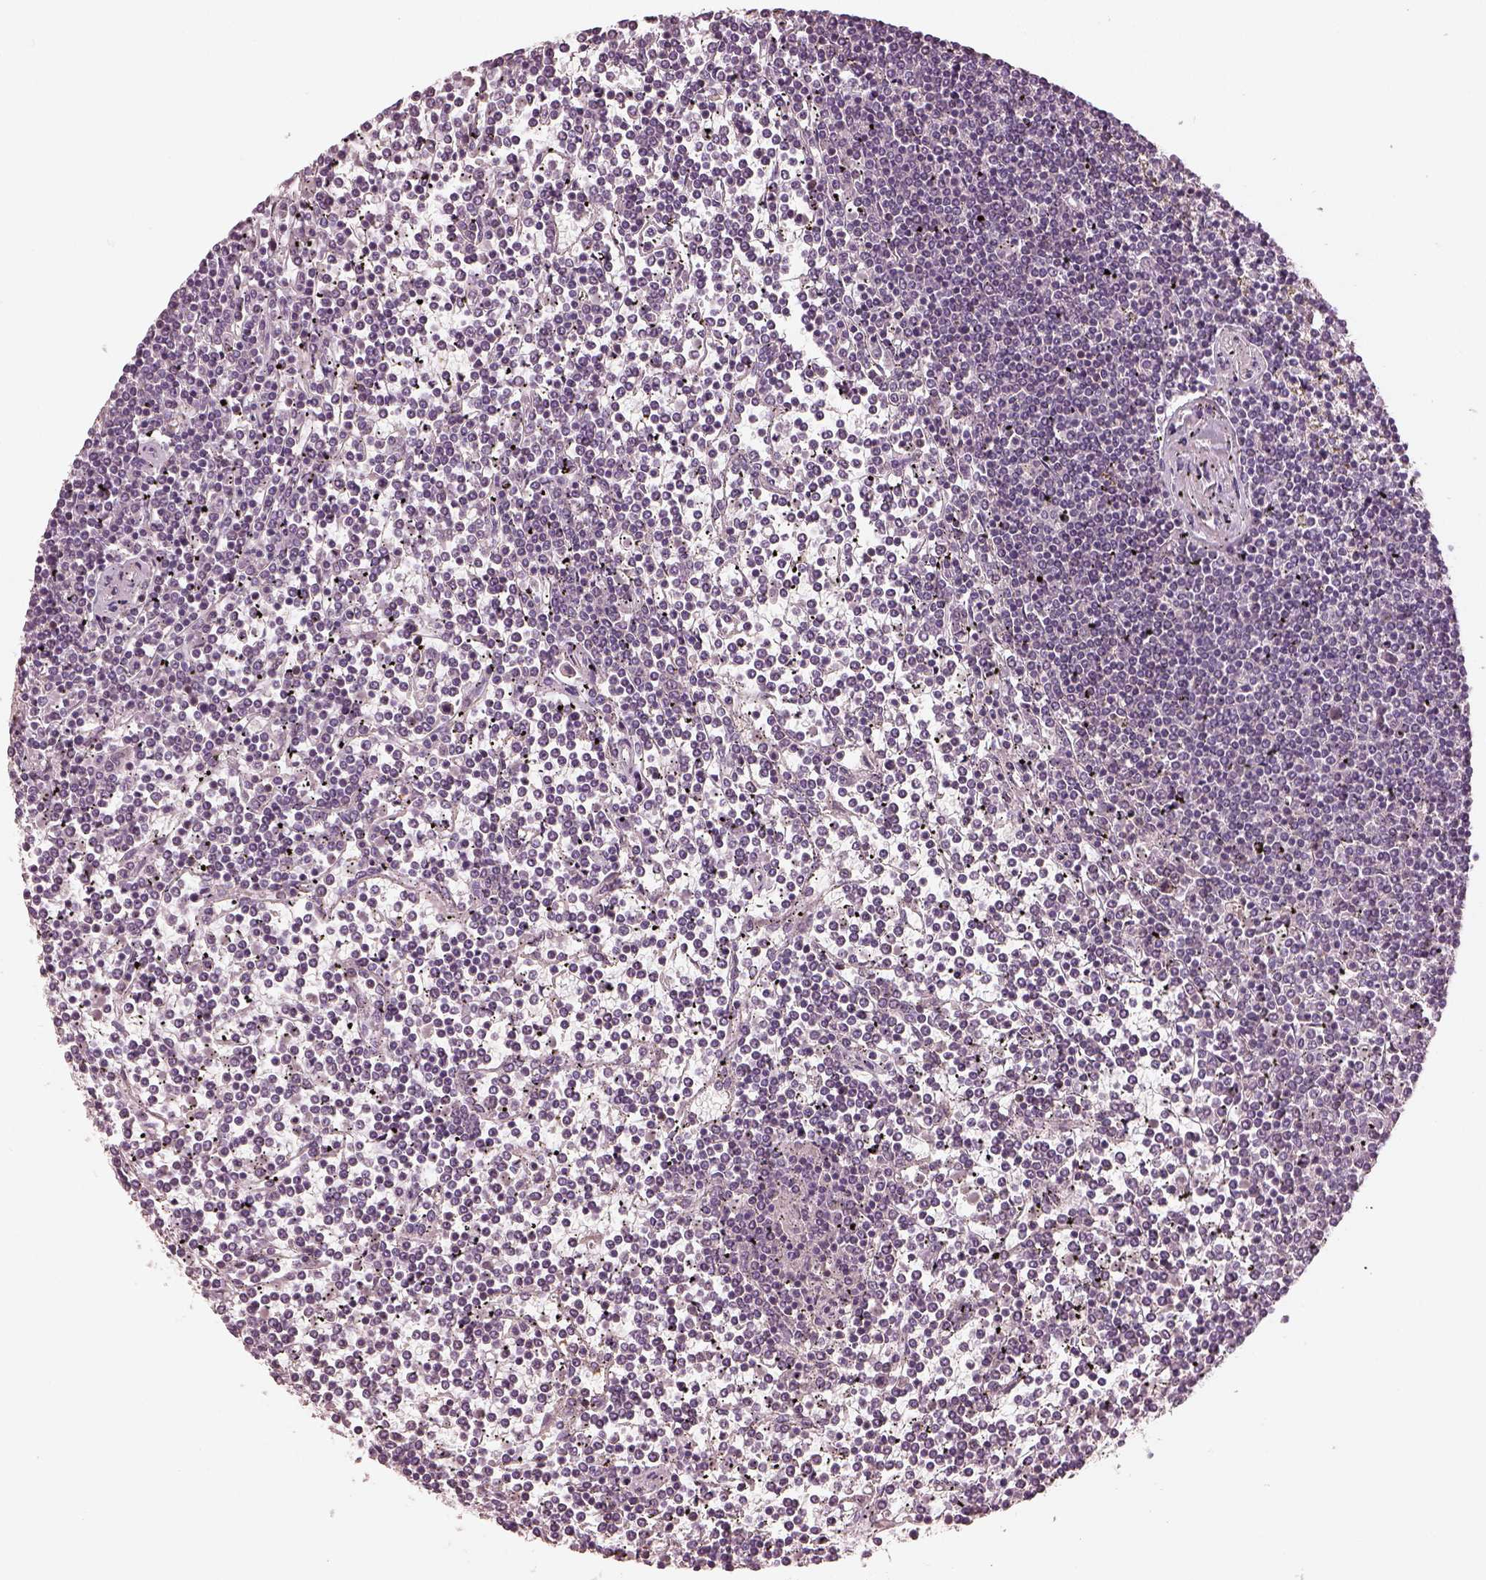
{"staining": {"intensity": "negative", "quantity": "none", "location": "none"}, "tissue": "lymphoma", "cell_type": "Tumor cells", "image_type": "cancer", "snomed": [{"axis": "morphology", "description": "Malignant lymphoma, non-Hodgkin's type, Low grade"}, {"axis": "topography", "description": "Spleen"}], "caption": "High magnification brightfield microscopy of malignant lymphoma, non-Hodgkin's type (low-grade) stained with DAB (brown) and counterstained with hematoxylin (blue): tumor cells show no significant expression.", "gene": "EGR4", "patient": {"sex": "female", "age": 19}}